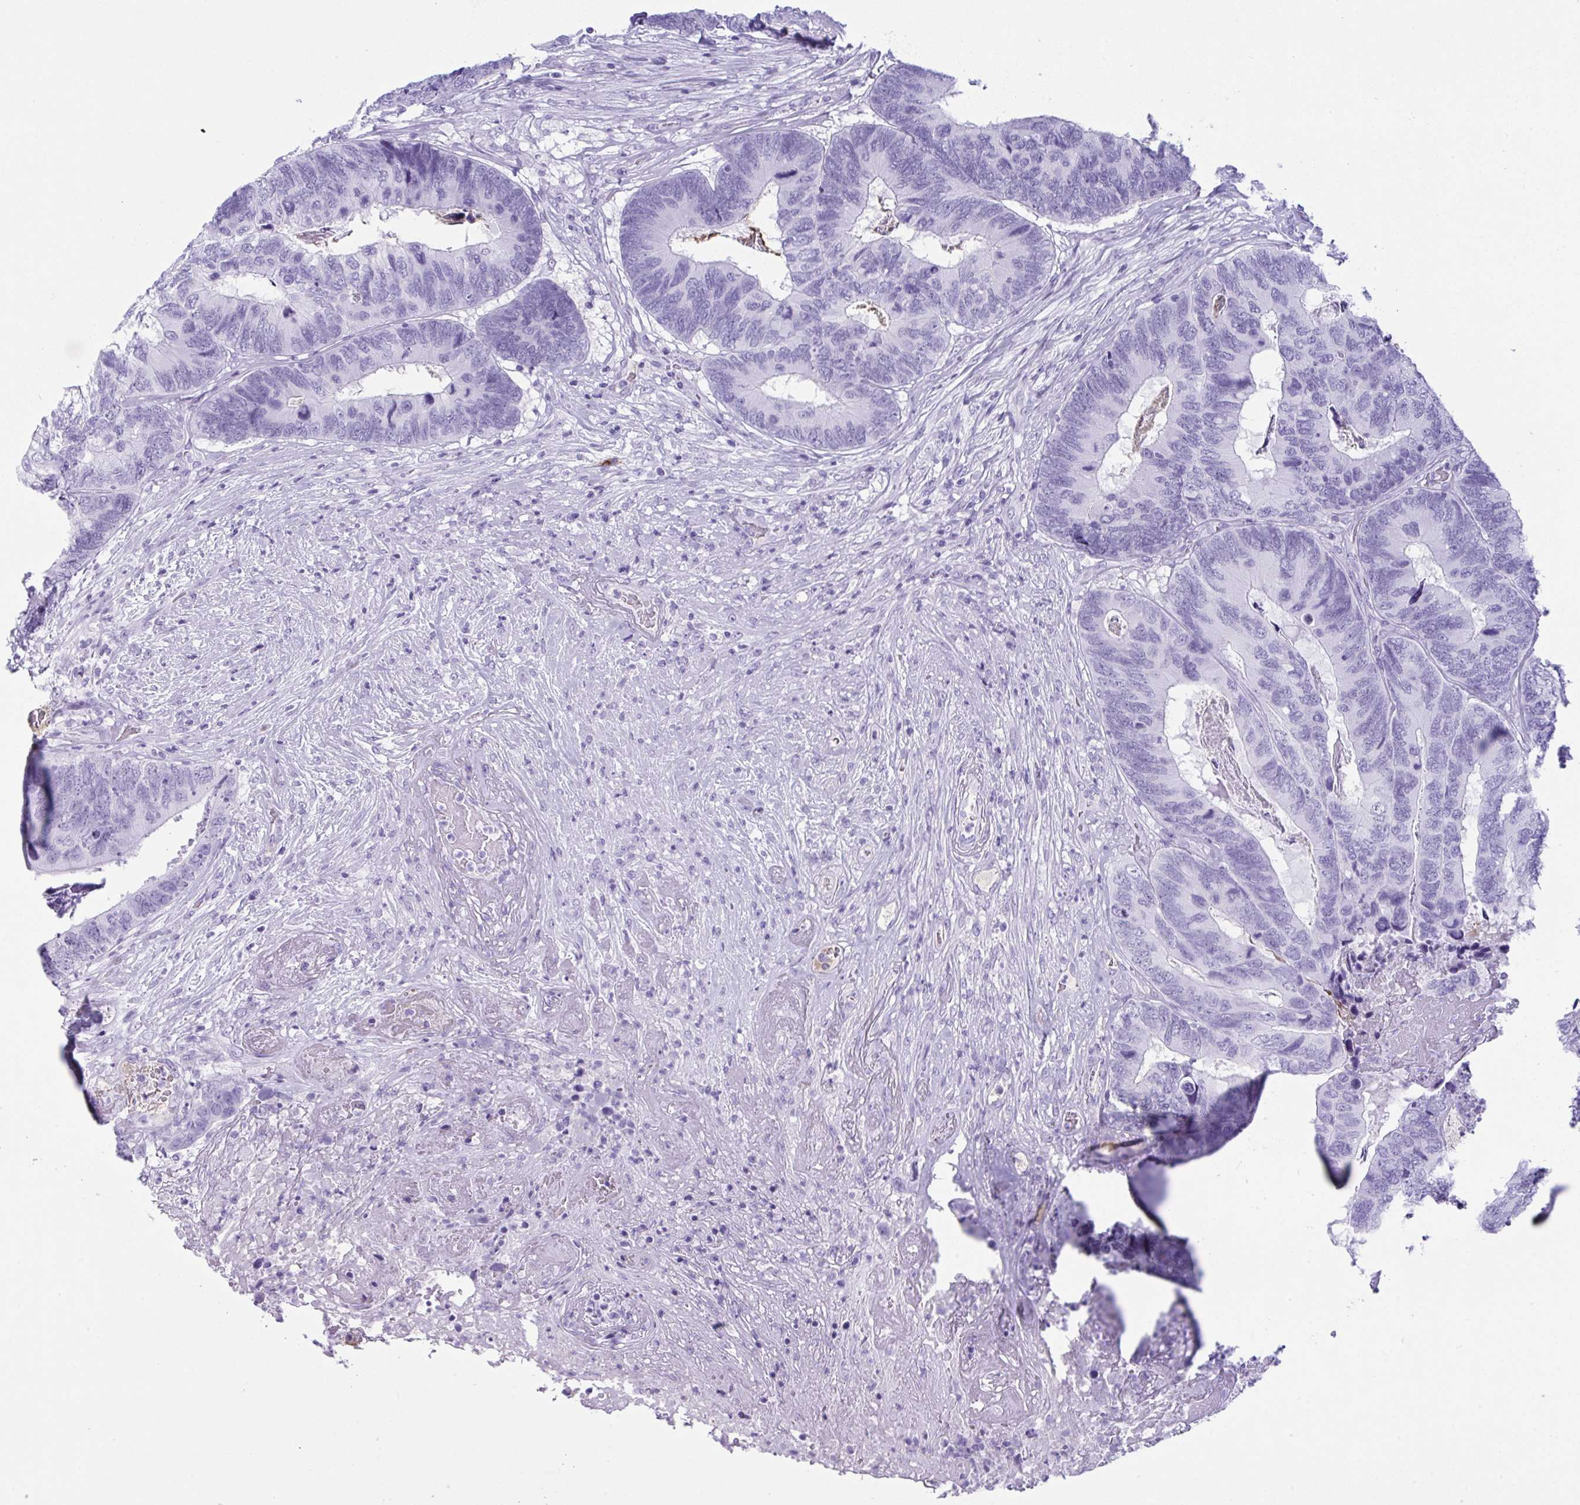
{"staining": {"intensity": "negative", "quantity": "none", "location": "none"}, "tissue": "colorectal cancer", "cell_type": "Tumor cells", "image_type": "cancer", "snomed": [{"axis": "morphology", "description": "Adenocarcinoma, NOS"}, {"axis": "topography", "description": "Colon"}], "caption": "This histopathology image is of colorectal adenocarcinoma stained with immunohistochemistry (IHC) to label a protein in brown with the nuclei are counter-stained blue. There is no staining in tumor cells. The staining was performed using DAB to visualize the protein expression in brown, while the nuclei were stained in blue with hematoxylin (Magnification: 20x).", "gene": "JCHAIN", "patient": {"sex": "female", "age": 67}}